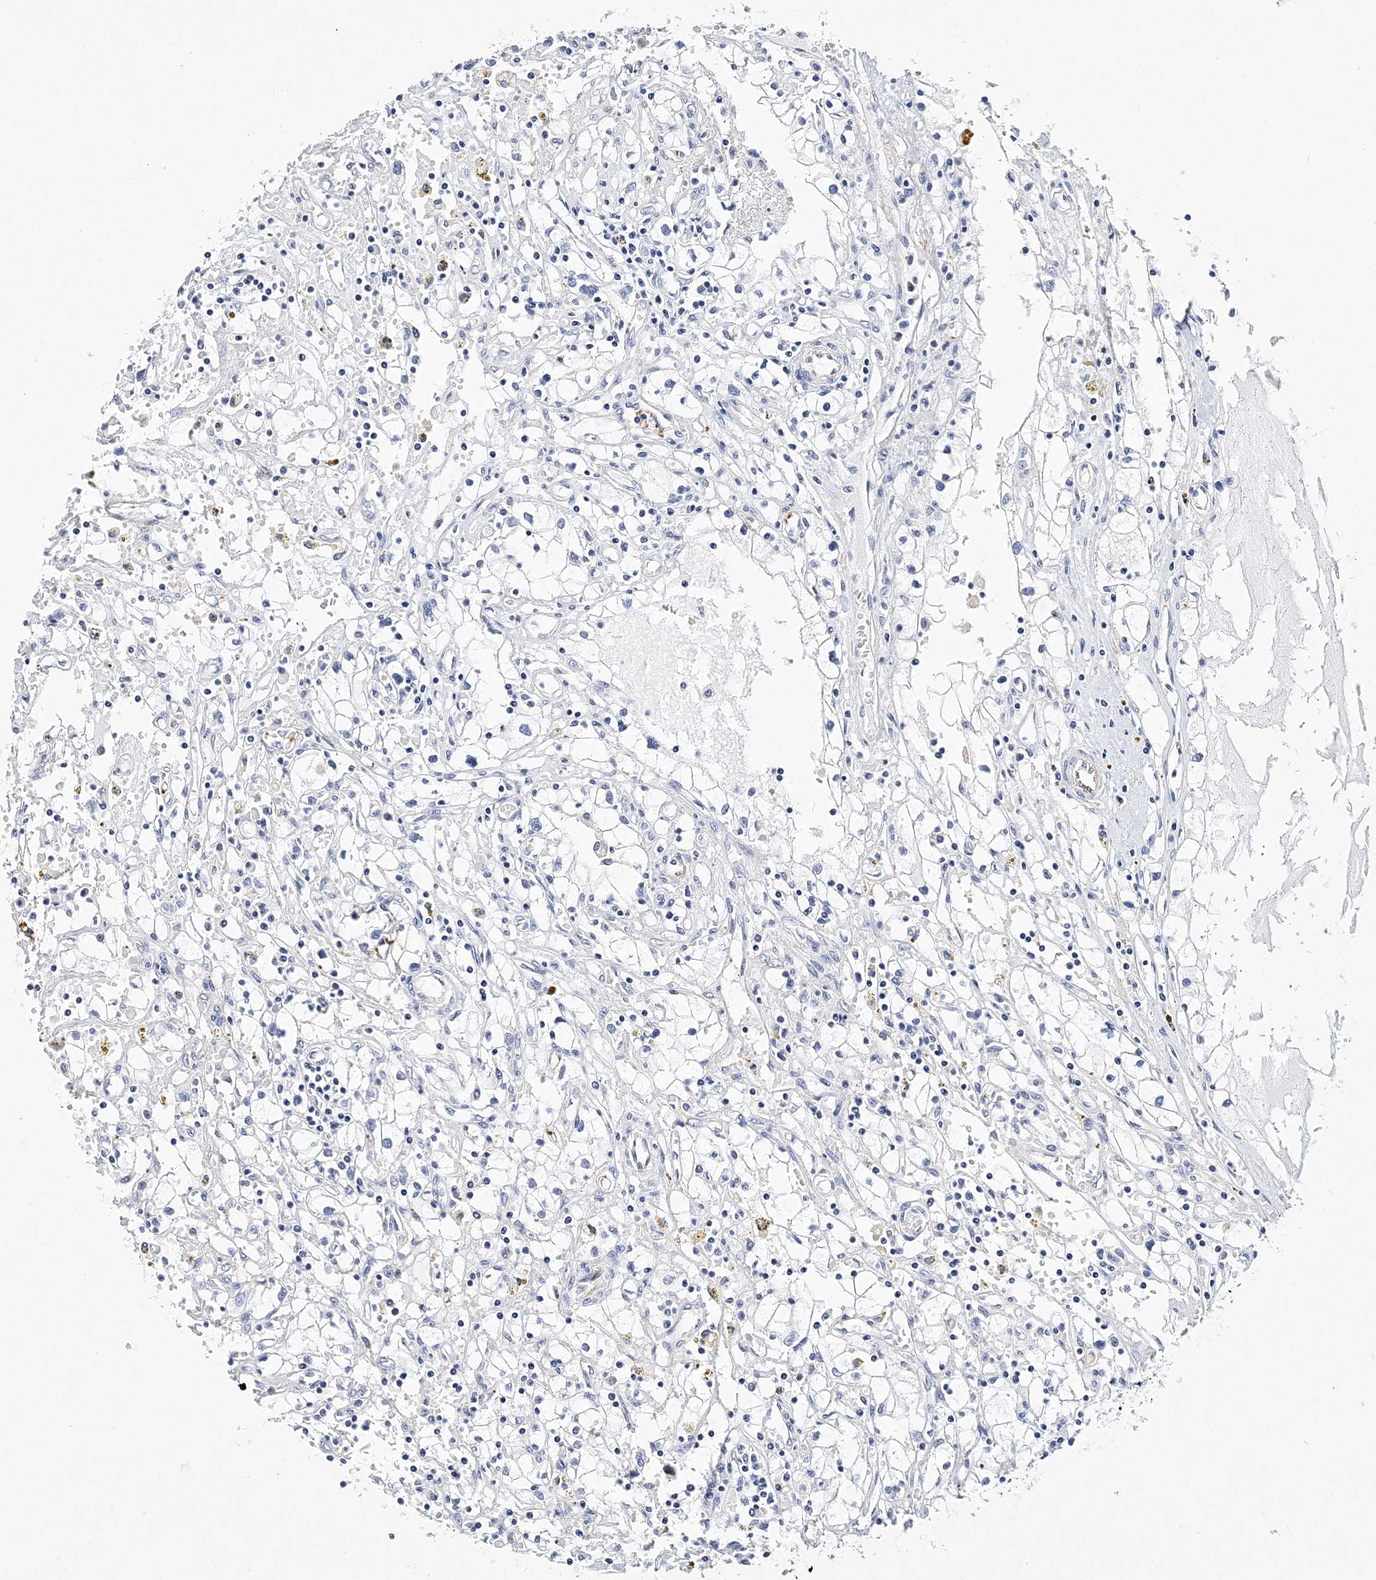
{"staining": {"intensity": "negative", "quantity": "none", "location": "none"}, "tissue": "renal cancer", "cell_type": "Tumor cells", "image_type": "cancer", "snomed": [{"axis": "morphology", "description": "Adenocarcinoma, NOS"}, {"axis": "topography", "description": "Kidney"}], "caption": "Immunohistochemistry (IHC) of human renal adenocarcinoma exhibits no staining in tumor cells. (Stains: DAB immunohistochemistry (IHC) with hematoxylin counter stain, Microscopy: brightfield microscopy at high magnification).", "gene": "ITGA2B", "patient": {"sex": "male", "age": 56}}